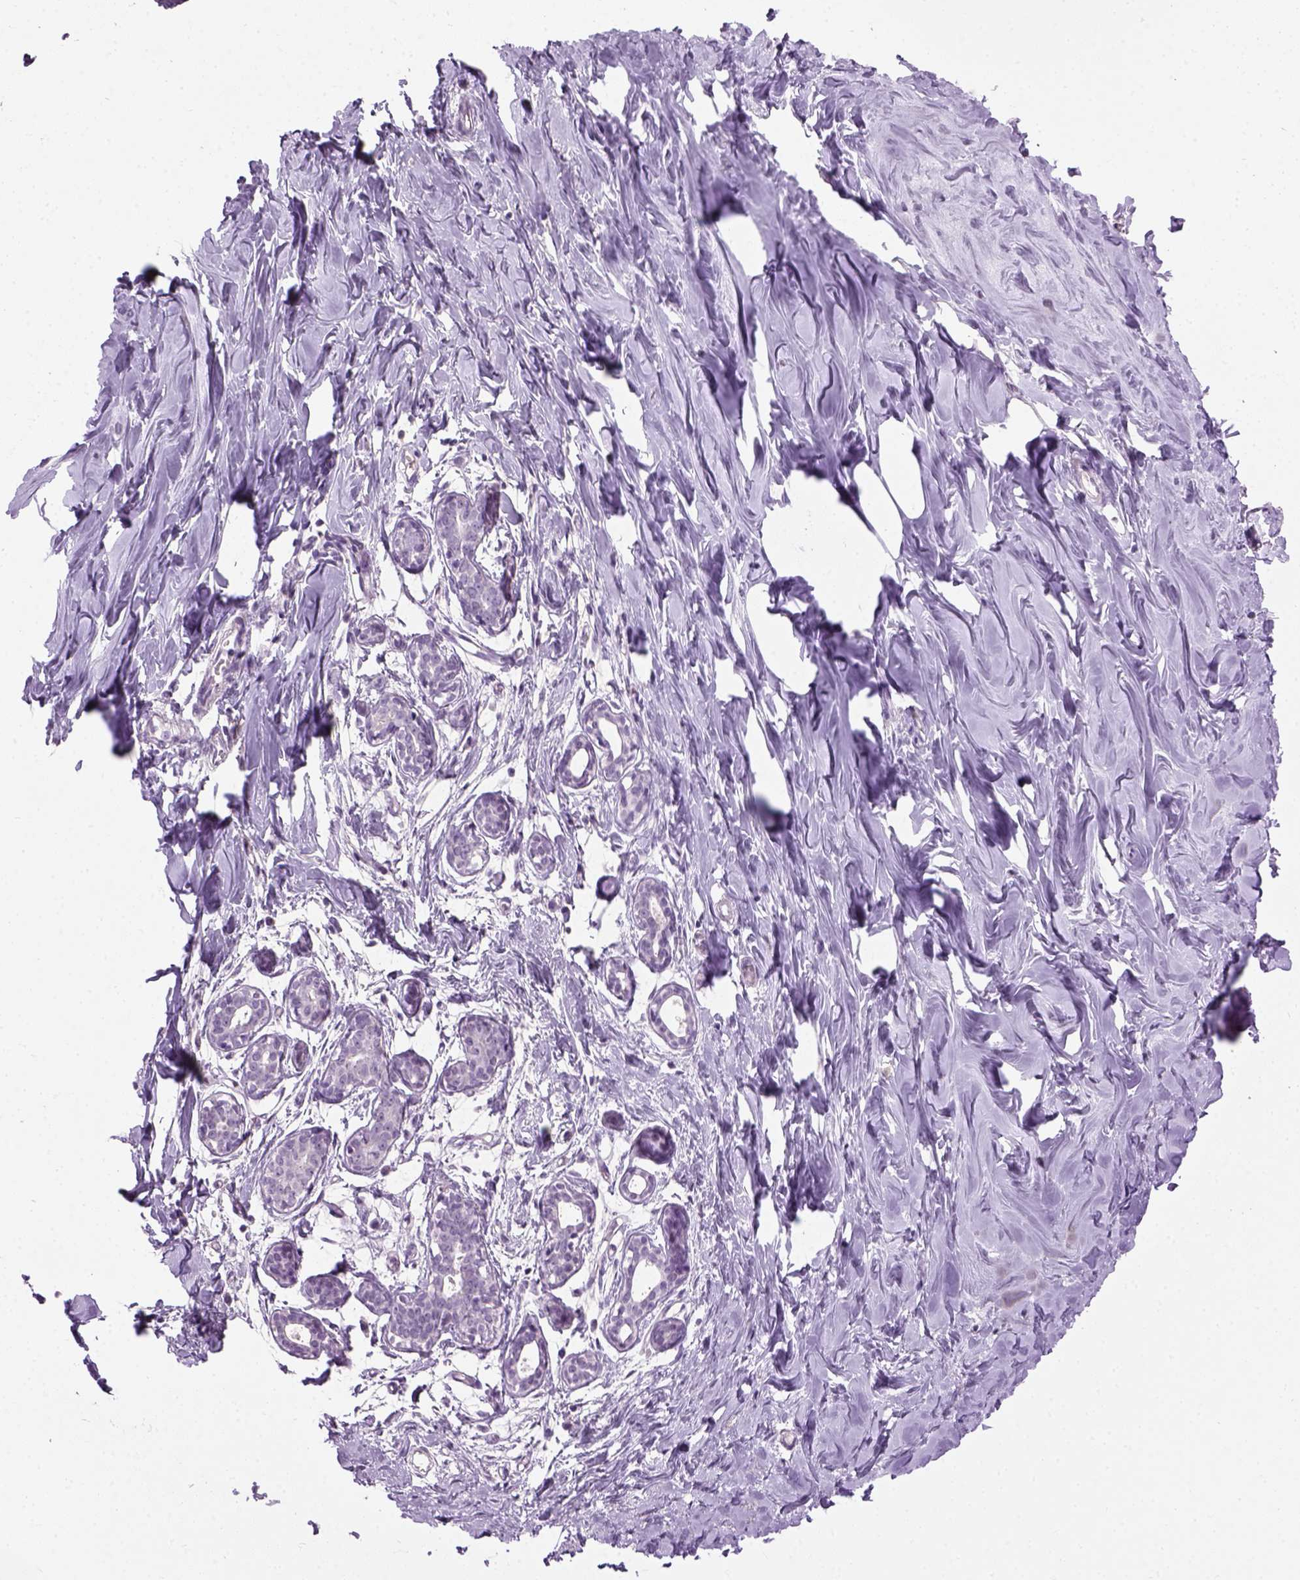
{"staining": {"intensity": "negative", "quantity": "none", "location": "none"}, "tissue": "breast", "cell_type": "Adipocytes", "image_type": "normal", "snomed": [{"axis": "morphology", "description": "Normal tissue, NOS"}, {"axis": "topography", "description": "Breast"}], "caption": "DAB immunohistochemical staining of unremarkable human breast exhibits no significant staining in adipocytes.", "gene": "GABRB2", "patient": {"sex": "female", "age": 27}}